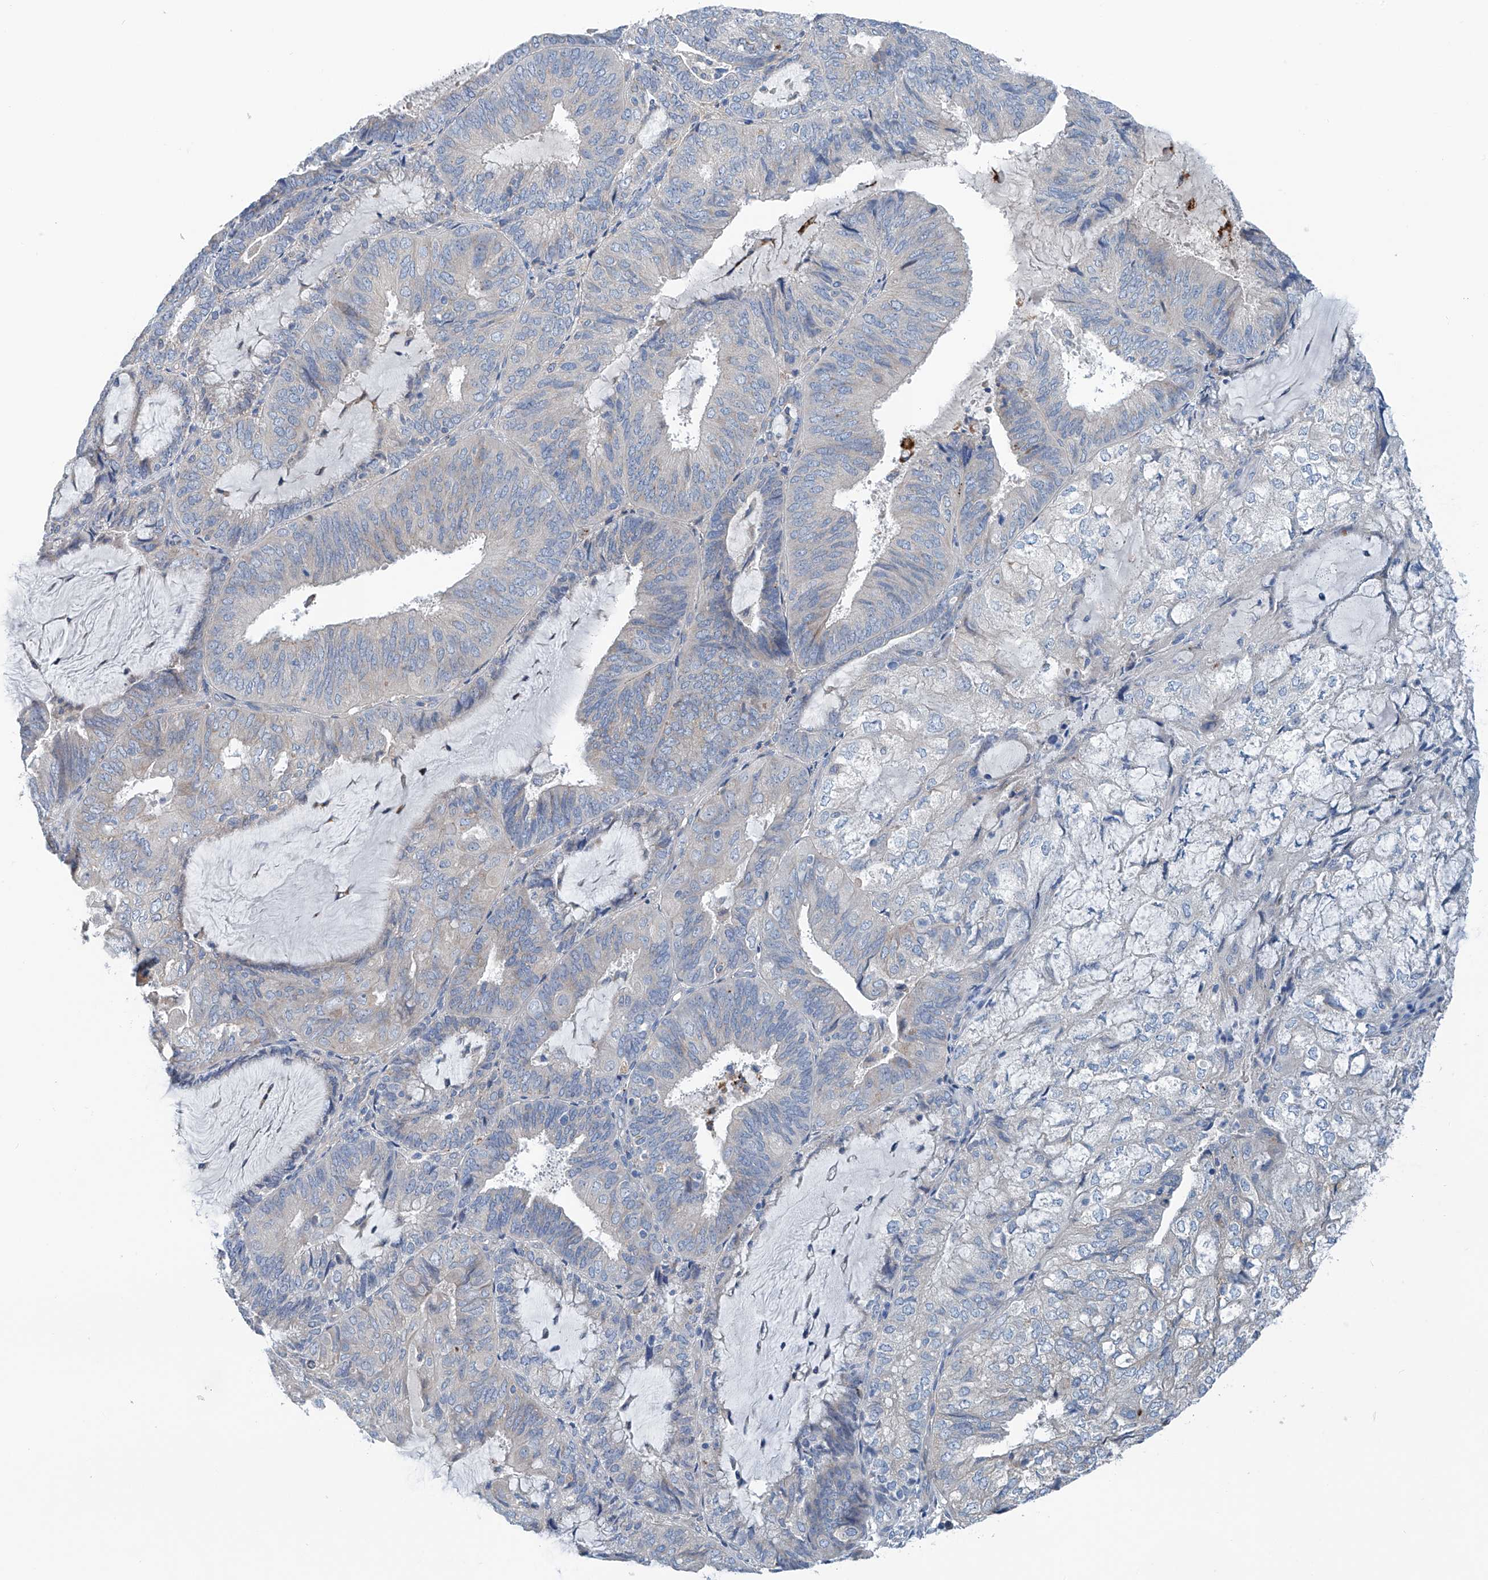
{"staining": {"intensity": "negative", "quantity": "none", "location": "none"}, "tissue": "endometrial cancer", "cell_type": "Tumor cells", "image_type": "cancer", "snomed": [{"axis": "morphology", "description": "Adenocarcinoma, NOS"}, {"axis": "topography", "description": "Endometrium"}], "caption": "IHC of human endometrial cancer (adenocarcinoma) shows no expression in tumor cells.", "gene": "CEP85L", "patient": {"sex": "female", "age": 81}}